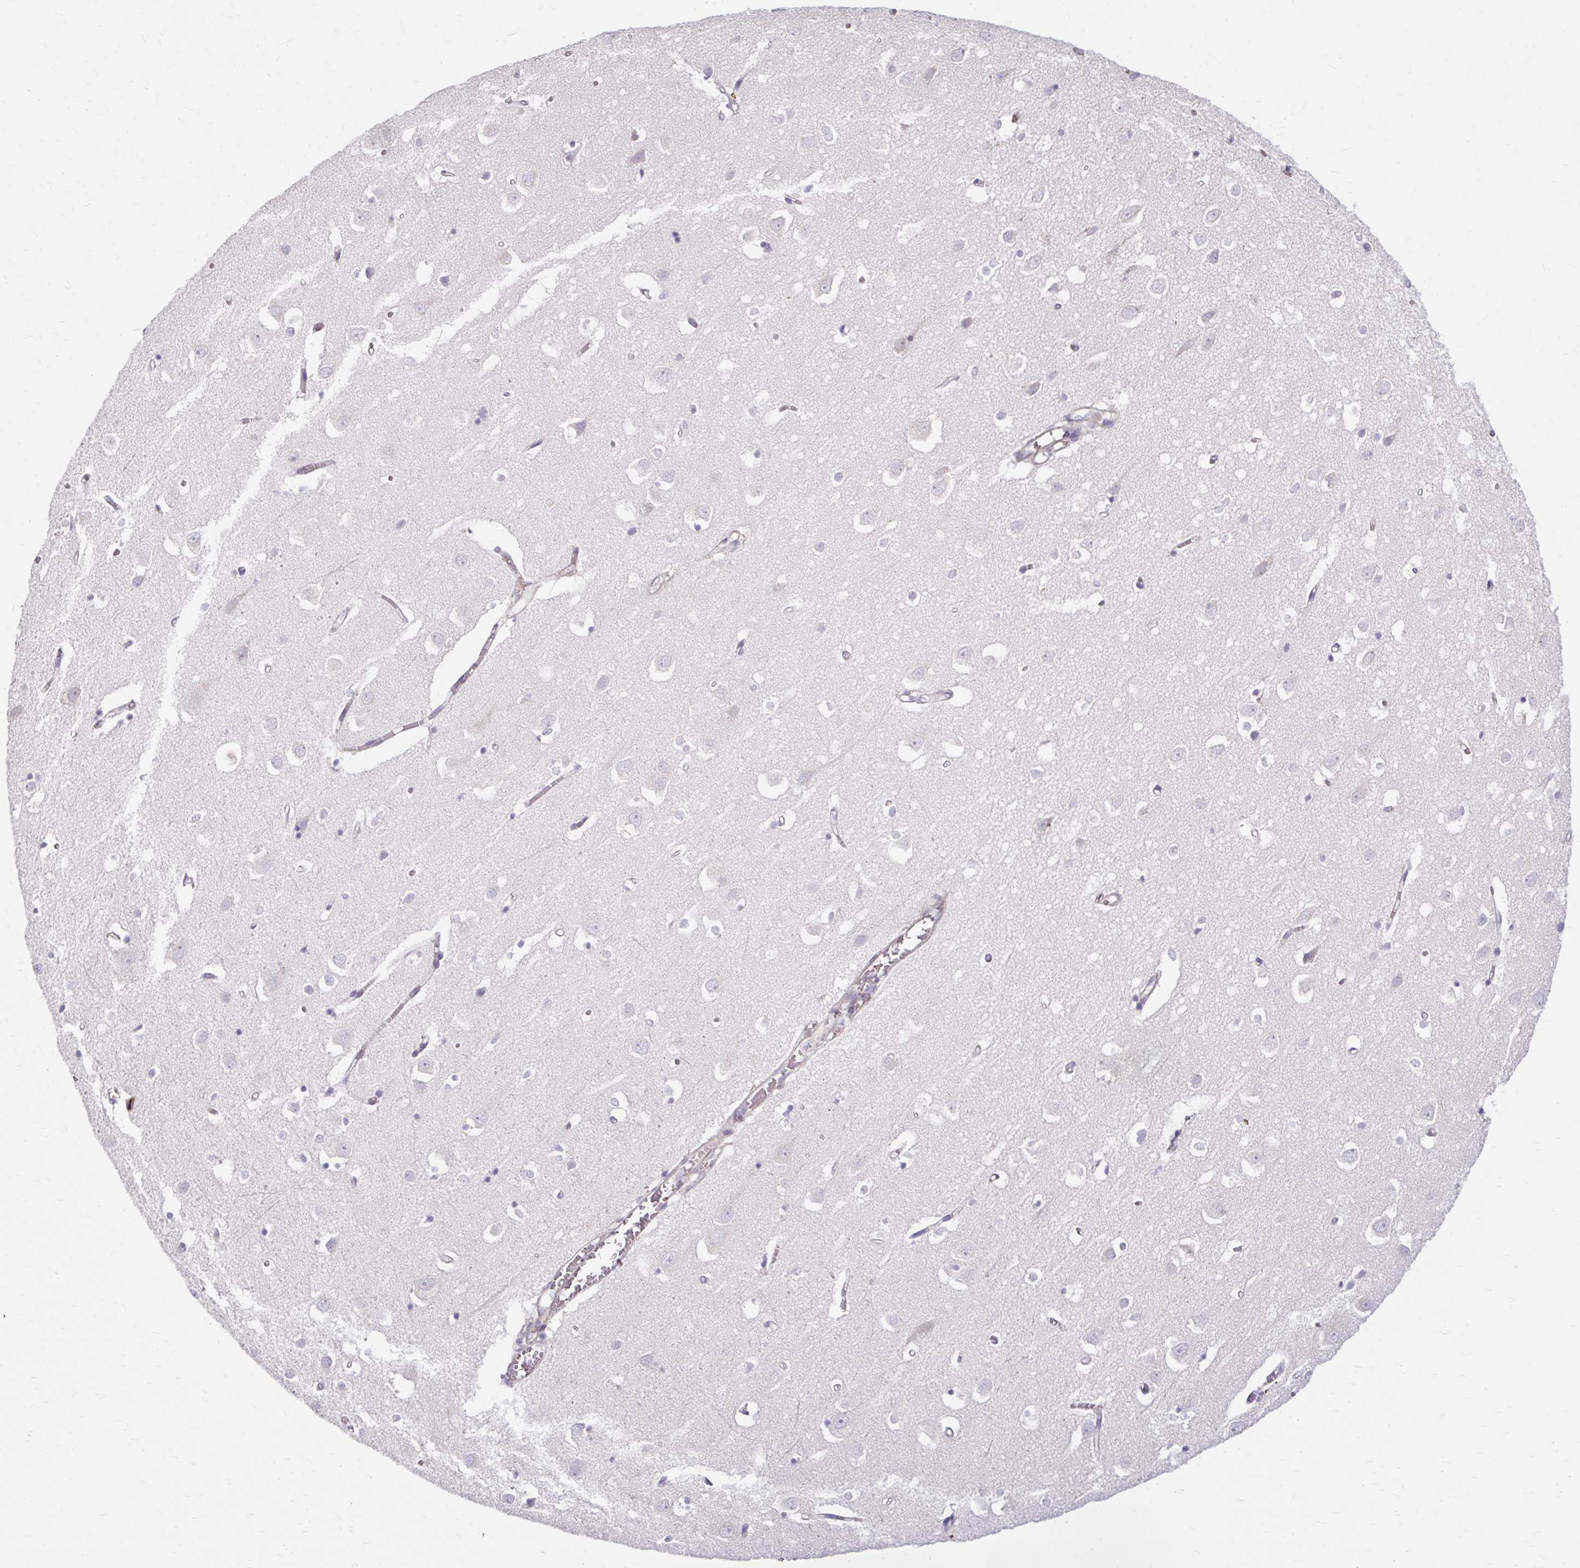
{"staining": {"intensity": "weak", "quantity": "25%-75%", "location": "cytoplasmic/membranous"}, "tissue": "cerebral cortex", "cell_type": "Endothelial cells", "image_type": "normal", "snomed": [{"axis": "morphology", "description": "Normal tissue, NOS"}, {"axis": "topography", "description": "Cerebral cortex"}], "caption": "Endothelial cells demonstrate low levels of weak cytoplasmic/membranous staining in about 25%-75% of cells in unremarkable human cerebral cortex. Nuclei are stained in blue.", "gene": "USHBP1", "patient": {"sex": "male", "age": 70}}